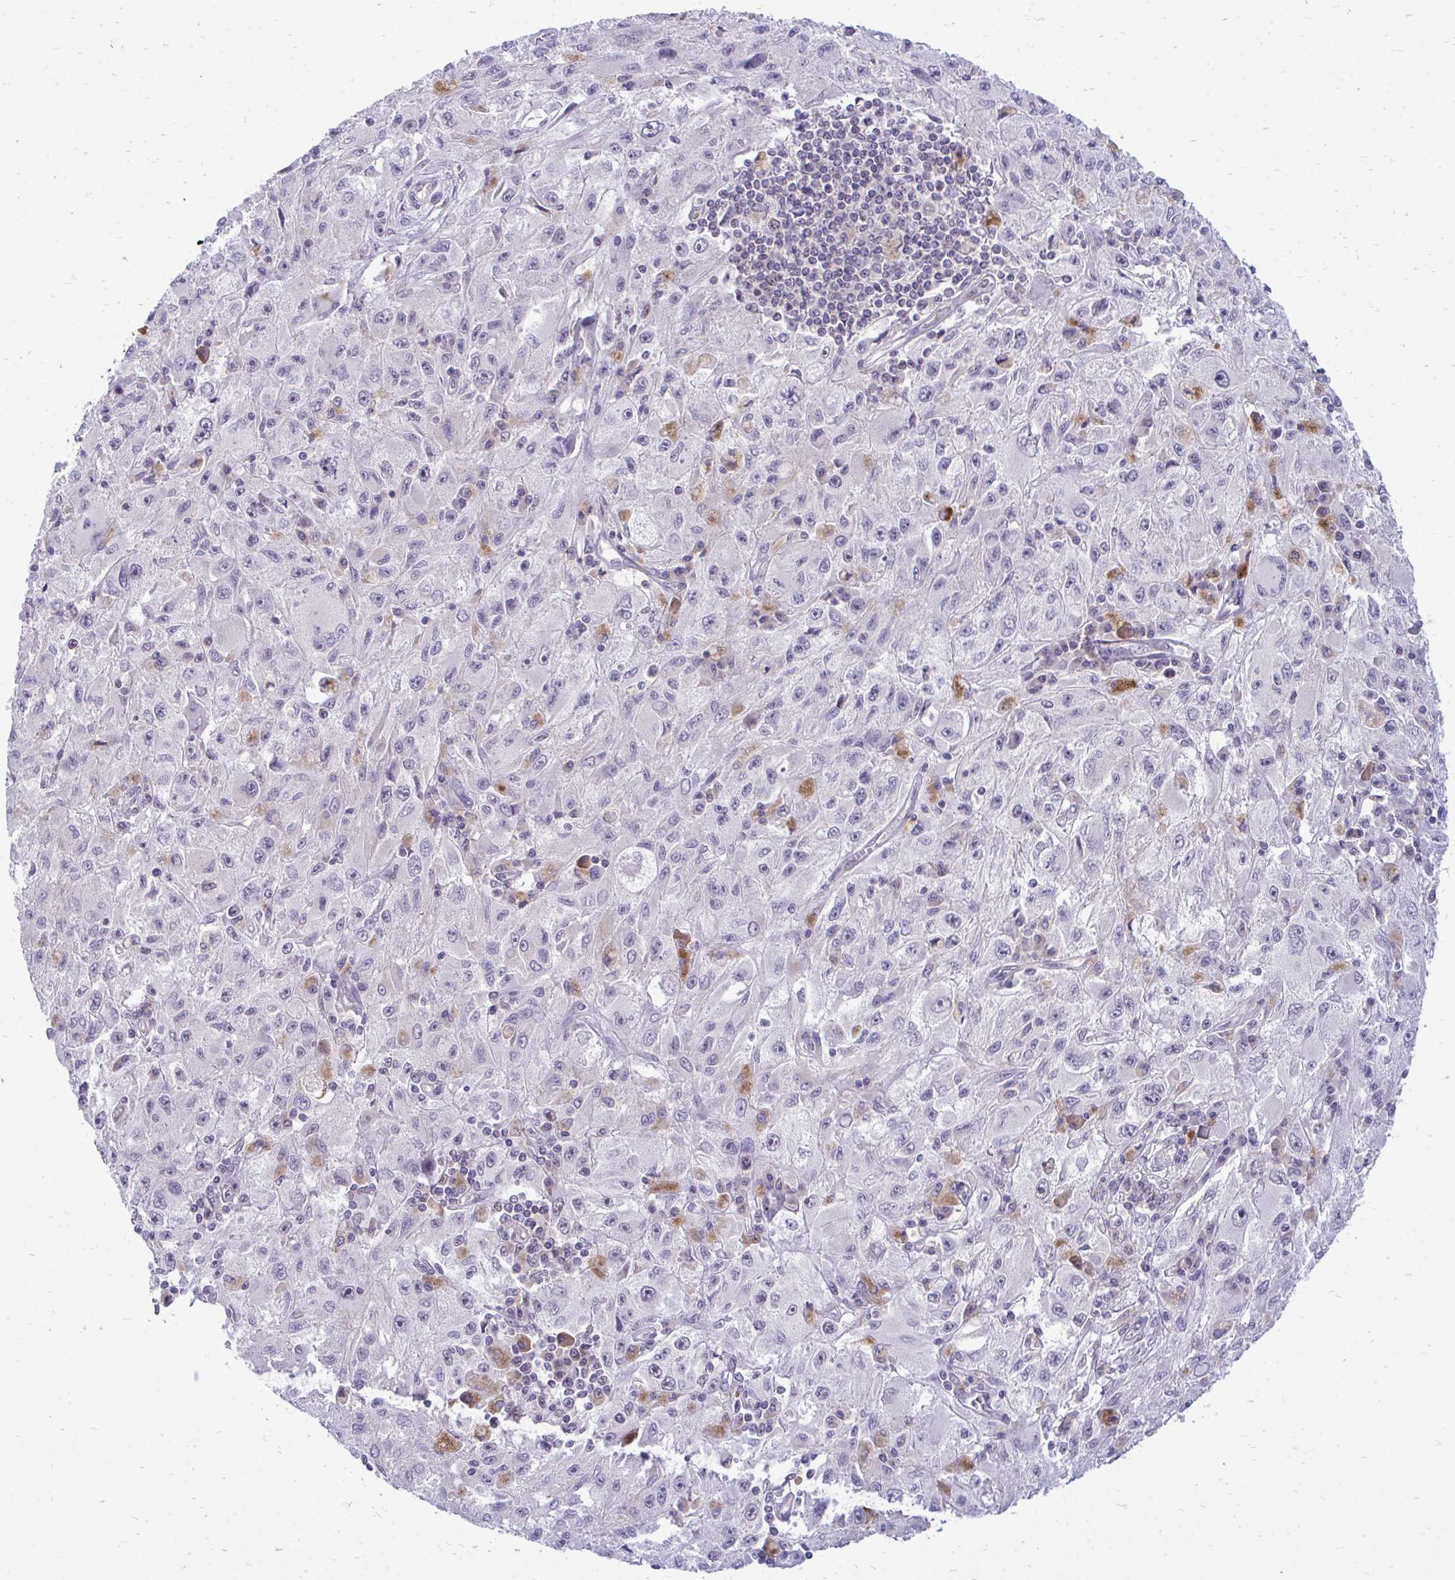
{"staining": {"intensity": "negative", "quantity": "none", "location": "none"}, "tissue": "melanoma", "cell_type": "Tumor cells", "image_type": "cancer", "snomed": [{"axis": "morphology", "description": "Malignant melanoma, Metastatic site"}, {"axis": "topography", "description": "Skin"}], "caption": "Immunohistochemical staining of human malignant melanoma (metastatic site) displays no significant expression in tumor cells.", "gene": "ACSL5", "patient": {"sex": "male", "age": 53}}